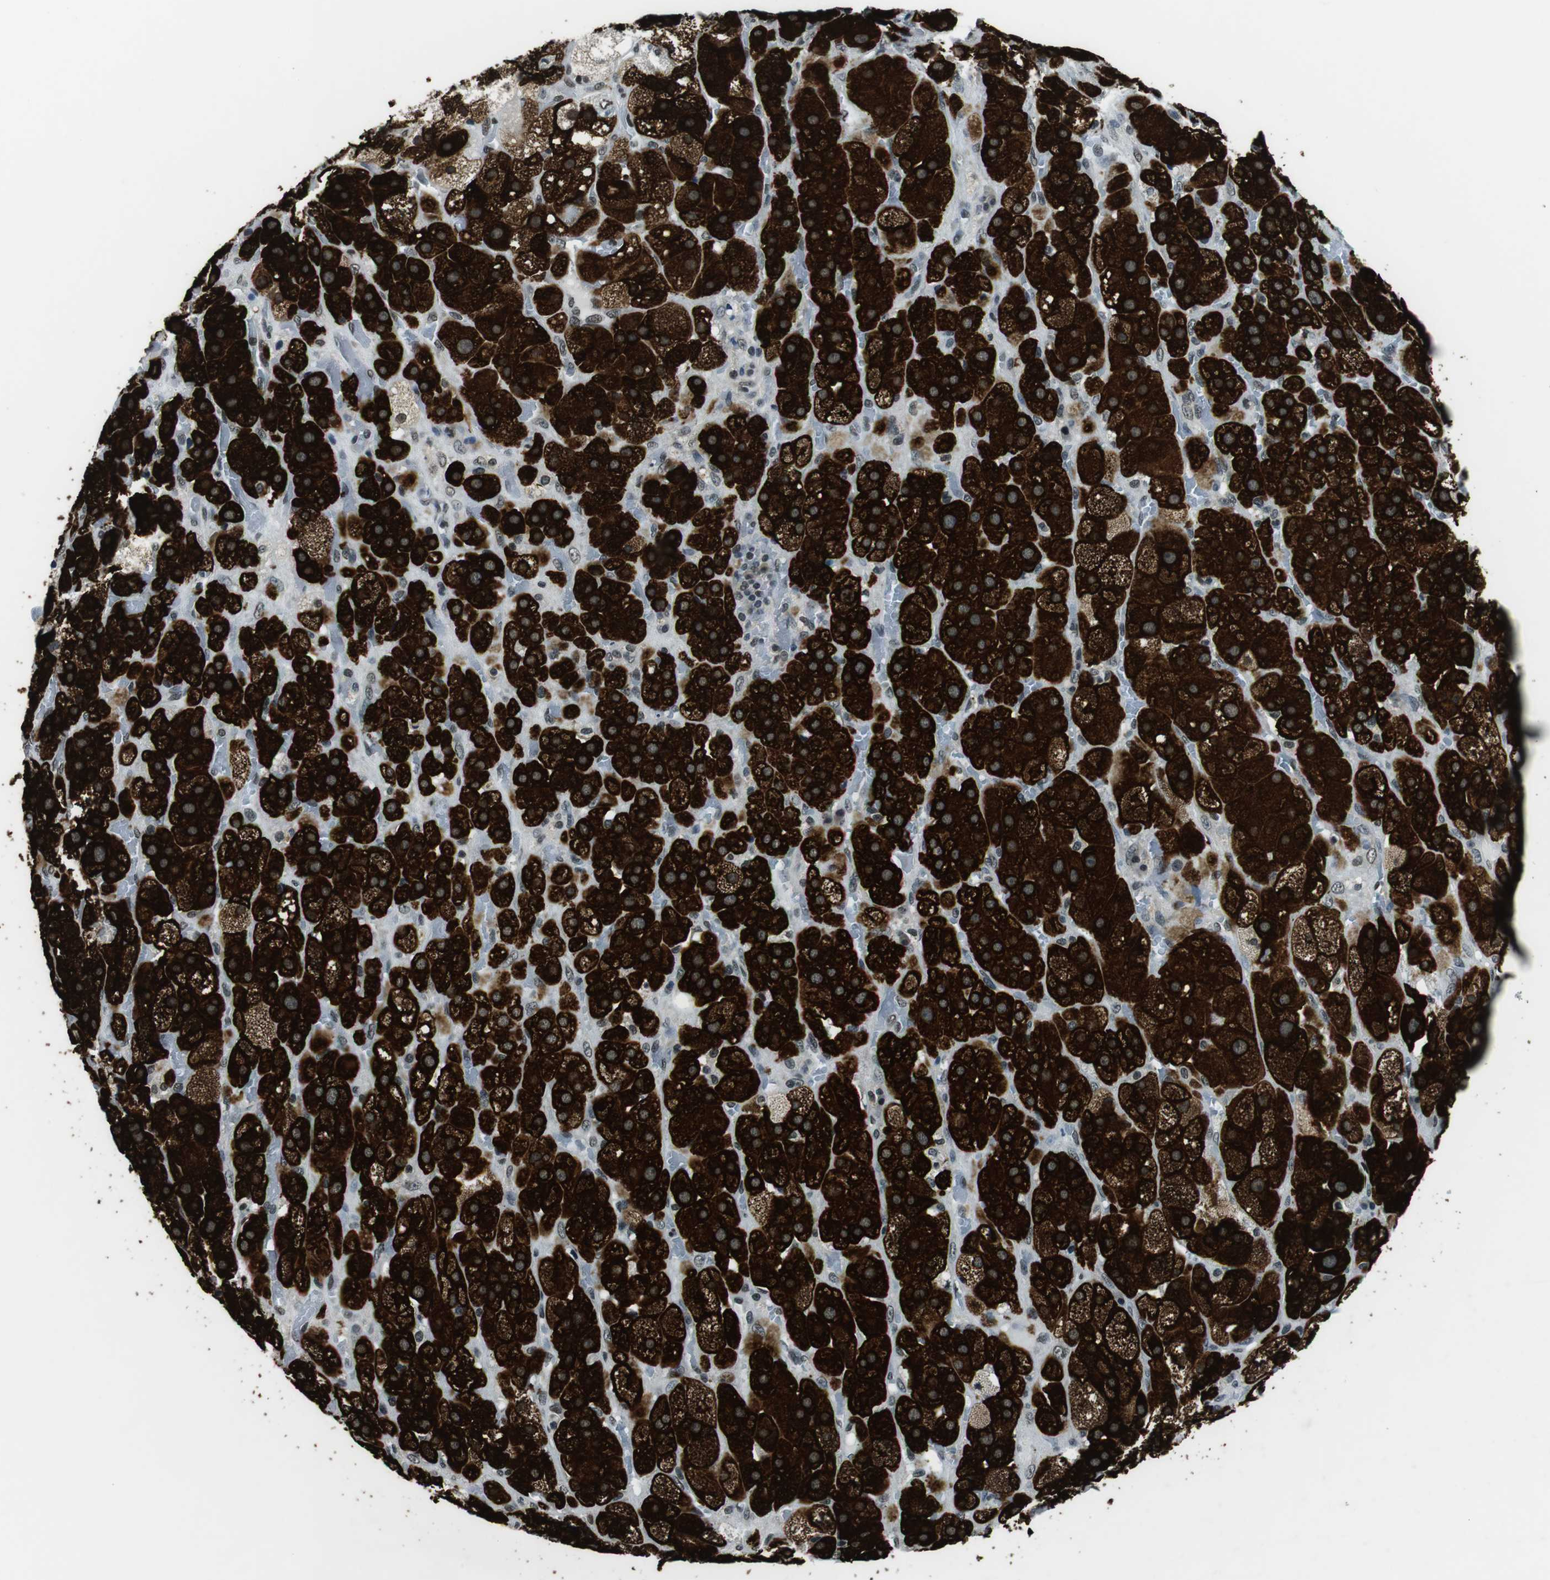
{"staining": {"intensity": "strong", "quantity": ">75%", "location": "cytoplasmic/membranous"}, "tissue": "adrenal gland", "cell_type": "Glandular cells", "image_type": "normal", "snomed": [{"axis": "morphology", "description": "Normal tissue, NOS"}, {"axis": "topography", "description": "Adrenal gland"}], "caption": "Immunohistochemical staining of benign human adrenal gland reveals >75% levels of strong cytoplasmic/membranous protein positivity in approximately >75% of glandular cells.", "gene": "NEK4", "patient": {"sex": "female", "age": 47}}